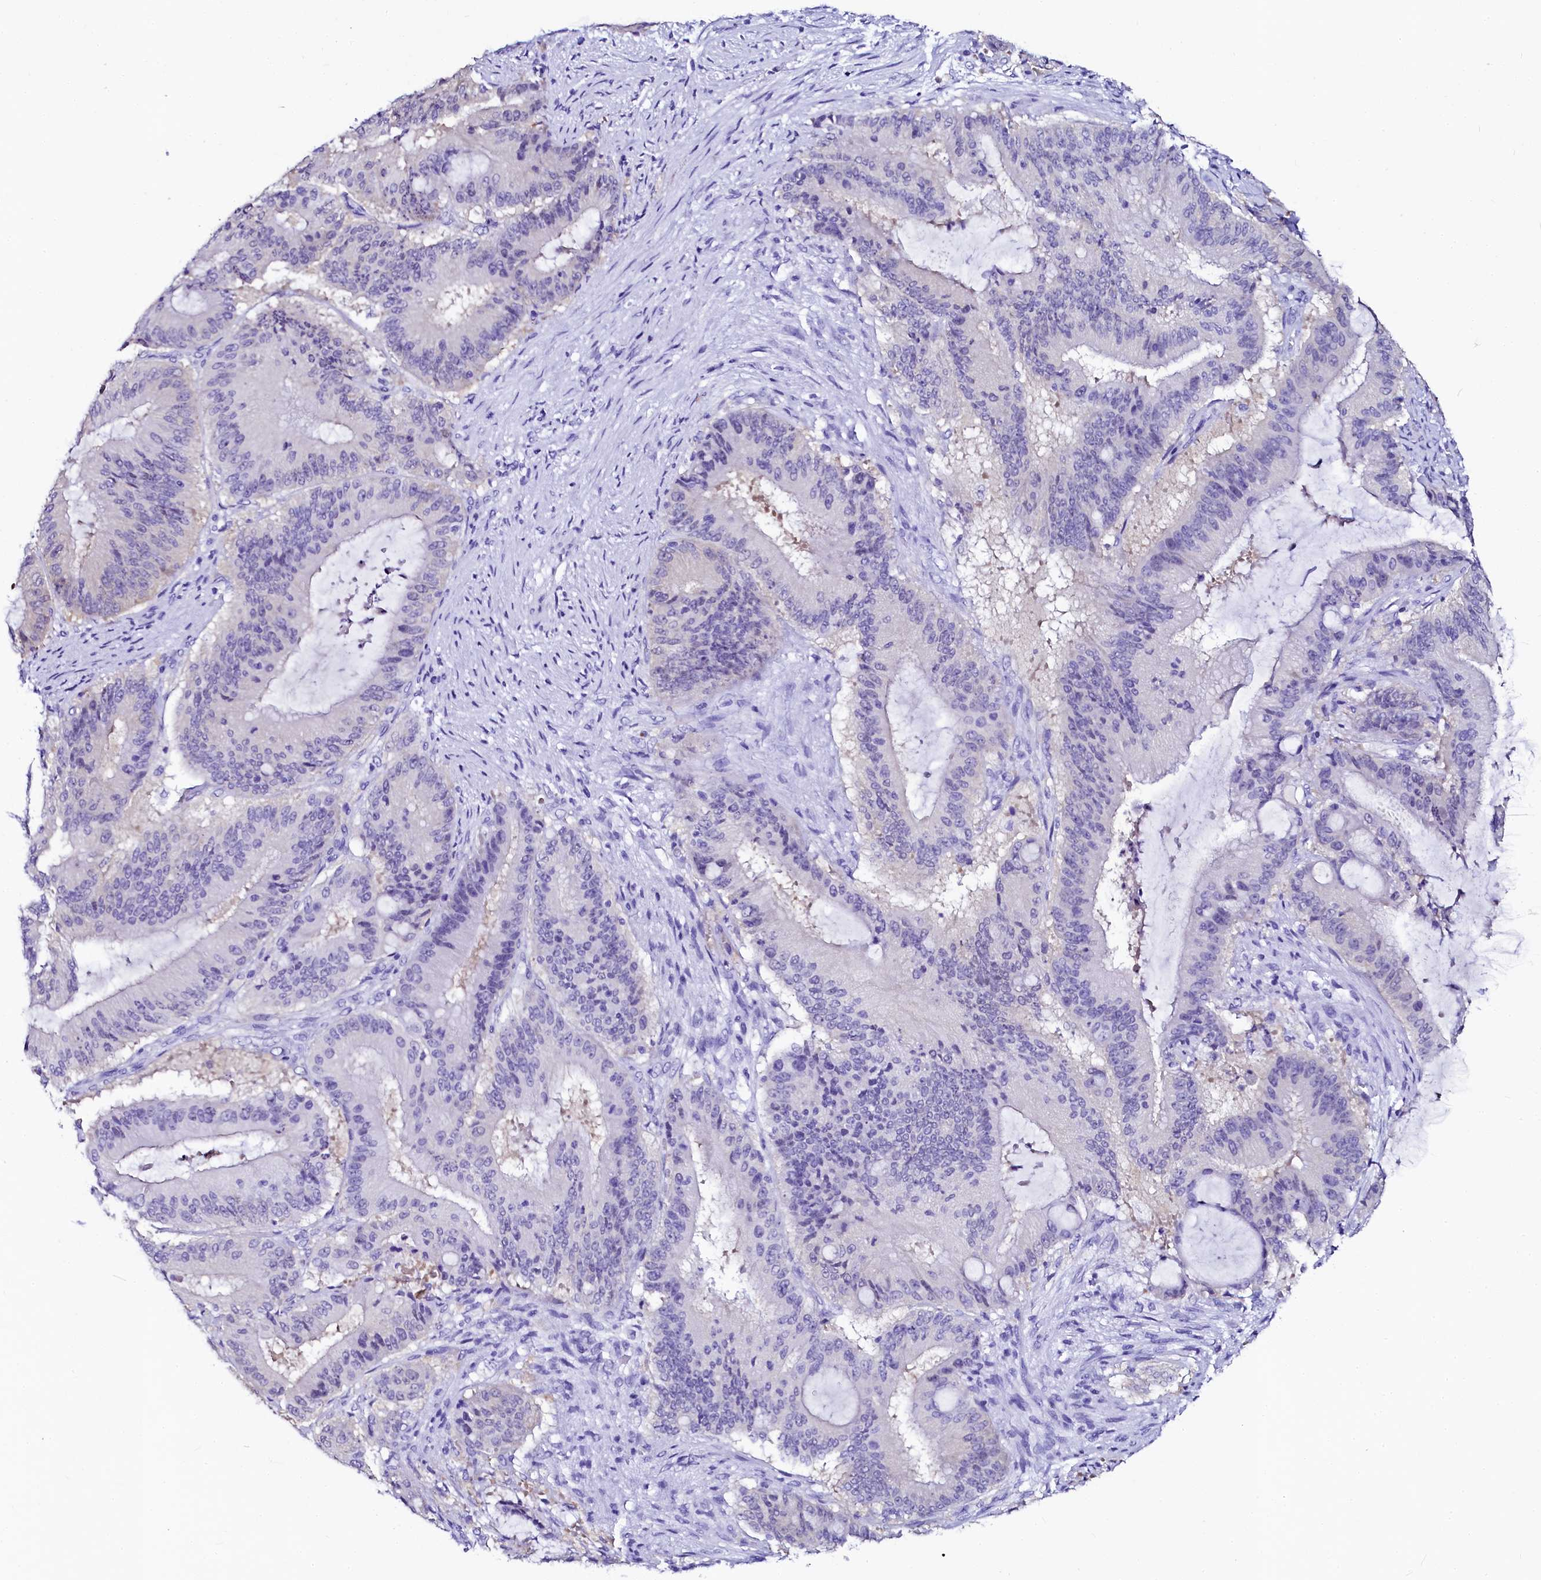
{"staining": {"intensity": "negative", "quantity": "none", "location": "none"}, "tissue": "liver cancer", "cell_type": "Tumor cells", "image_type": "cancer", "snomed": [{"axis": "morphology", "description": "Normal tissue, NOS"}, {"axis": "morphology", "description": "Cholangiocarcinoma"}, {"axis": "topography", "description": "Liver"}, {"axis": "topography", "description": "Peripheral nerve tissue"}], "caption": "A photomicrograph of liver cancer stained for a protein exhibits no brown staining in tumor cells.", "gene": "SORD", "patient": {"sex": "female", "age": 73}}